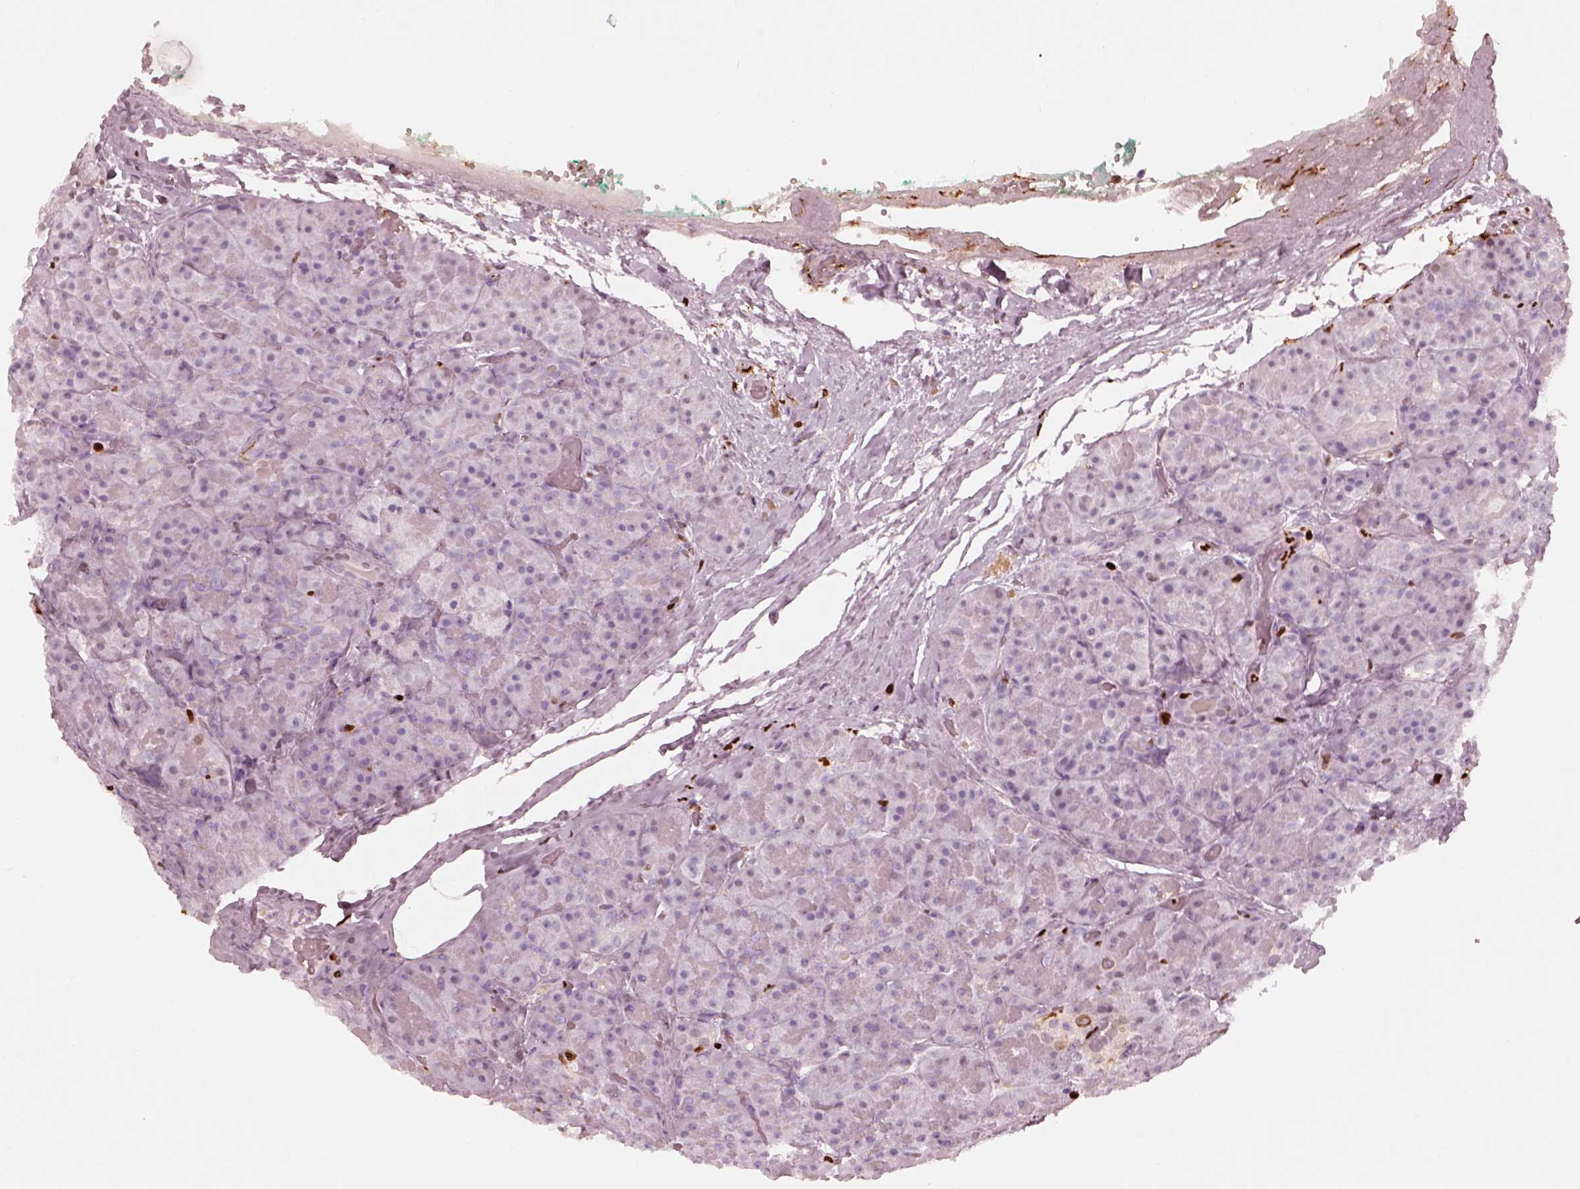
{"staining": {"intensity": "negative", "quantity": "none", "location": "none"}, "tissue": "pancreas", "cell_type": "Exocrine glandular cells", "image_type": "normal", "snomed": [{"axis": "morphology", "description": "Normal tissue, NOS"}, {"axis": "topography", "description": "Pancreas"}], "caption": "High power microscopy histopathology image of an immunohistochemistry (IHC) micrograph of benign pancreas, revealing no significant staining in exocrine glandular cells. The staining was performed using DAB (3,3'-diaminobenzidine) to visualize the protein expression in brown, while the nuclei were stained in blue with hematoxylin (Magnification: 20x).", "gene": "ALOX5", "patient": {"sex": "male", "age": 57}}